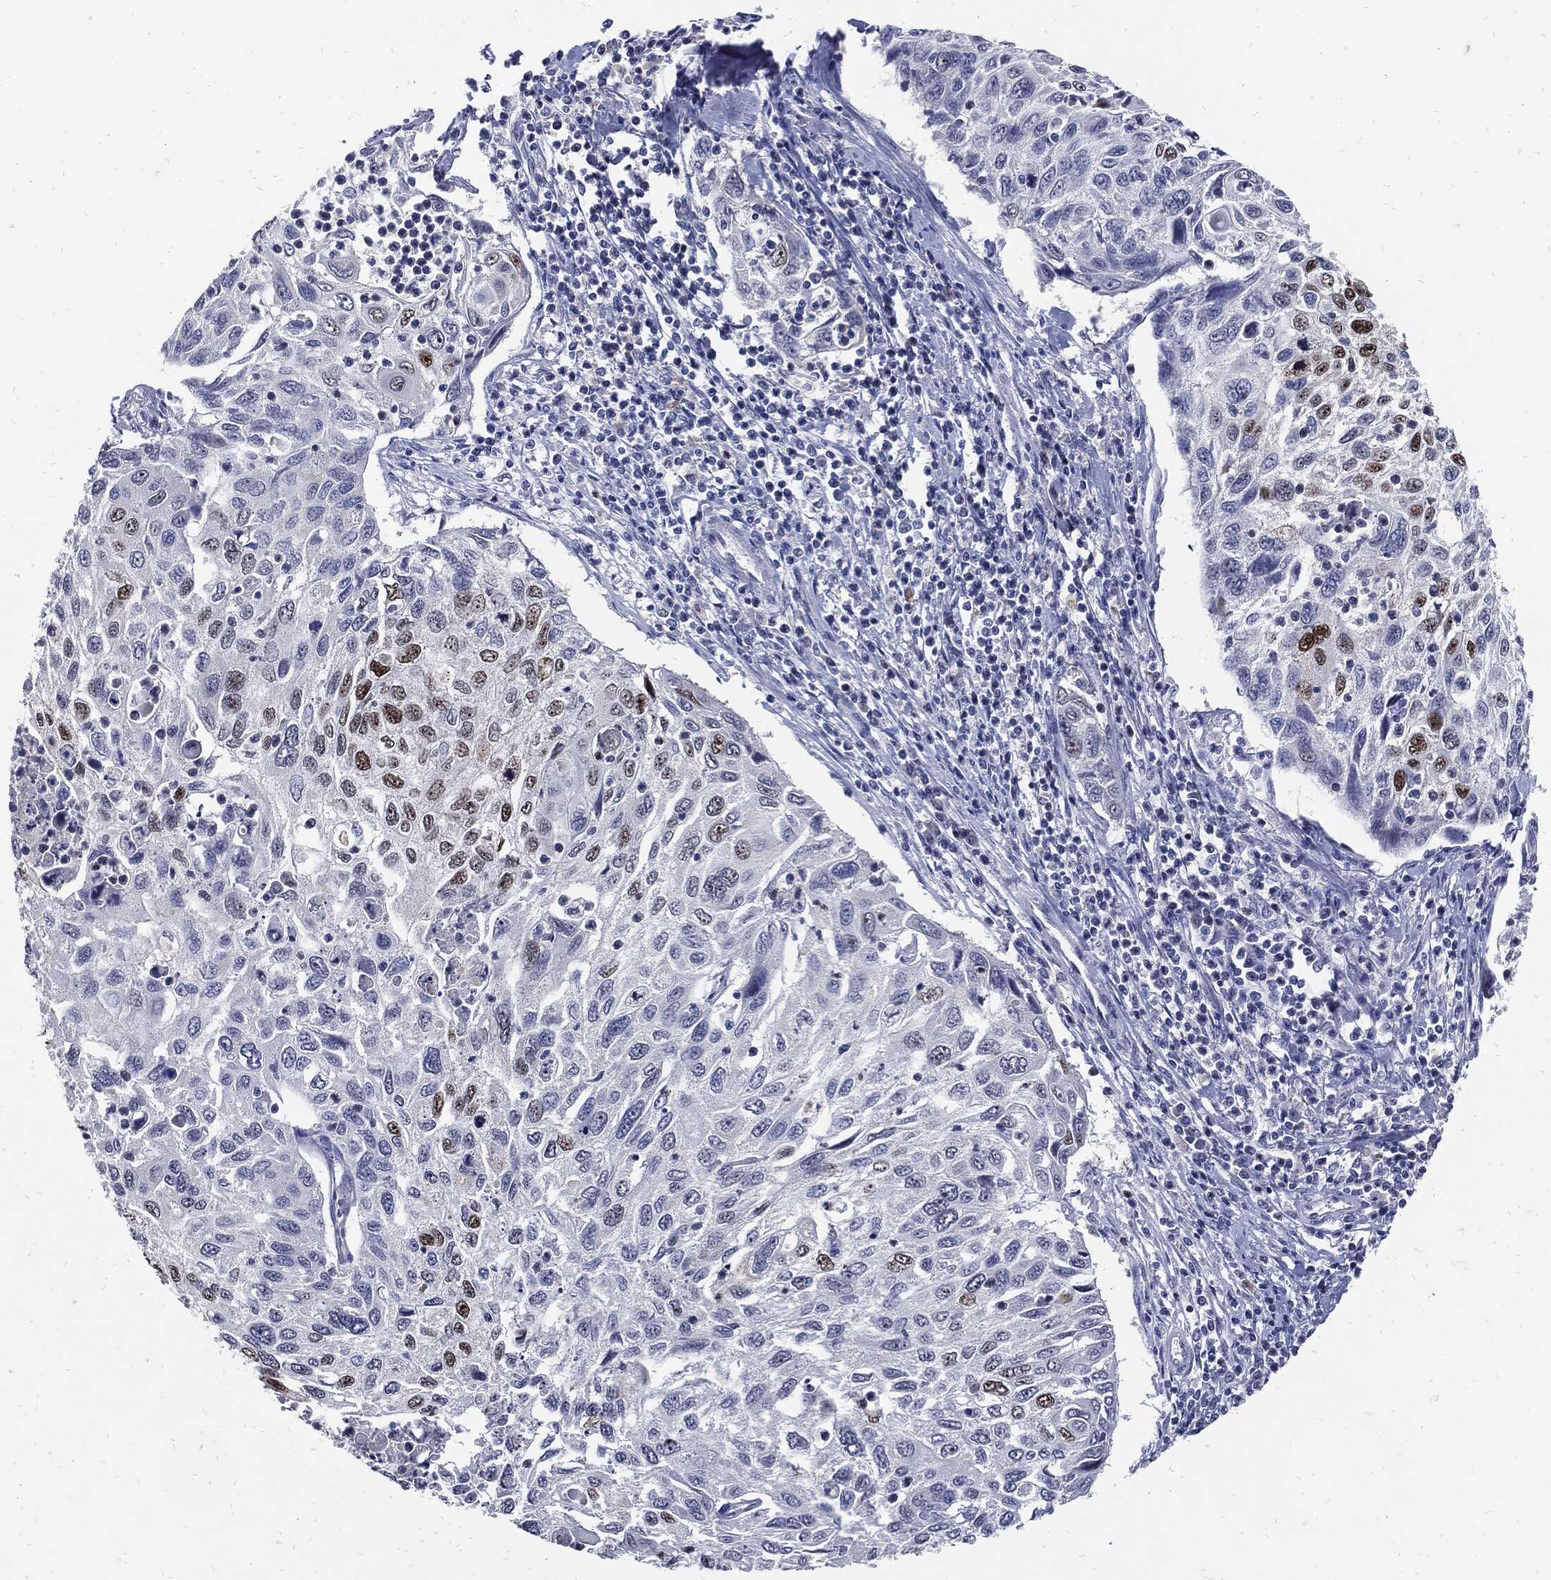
{"staining": {"intensity": "moderate", "quantity": "<25%", "location": "nuclear"}, "tissue": "cervical cancer", "cell_type": "Tumor cells", "image_type": "cancer", "snomed": [{"axis": "morphology", "description": "Squamous cell carcinoma, NOS"}, {"axis": "topography", "description": "Cervix"}], "caption": "Squamous cell carcinoma (cervical) stained with a brown dye shows moderate nuclear positive positivity in approximately <25% of tumor cells.", "gene": "NBN", "patient": {"sex": "female", "age": 70}}